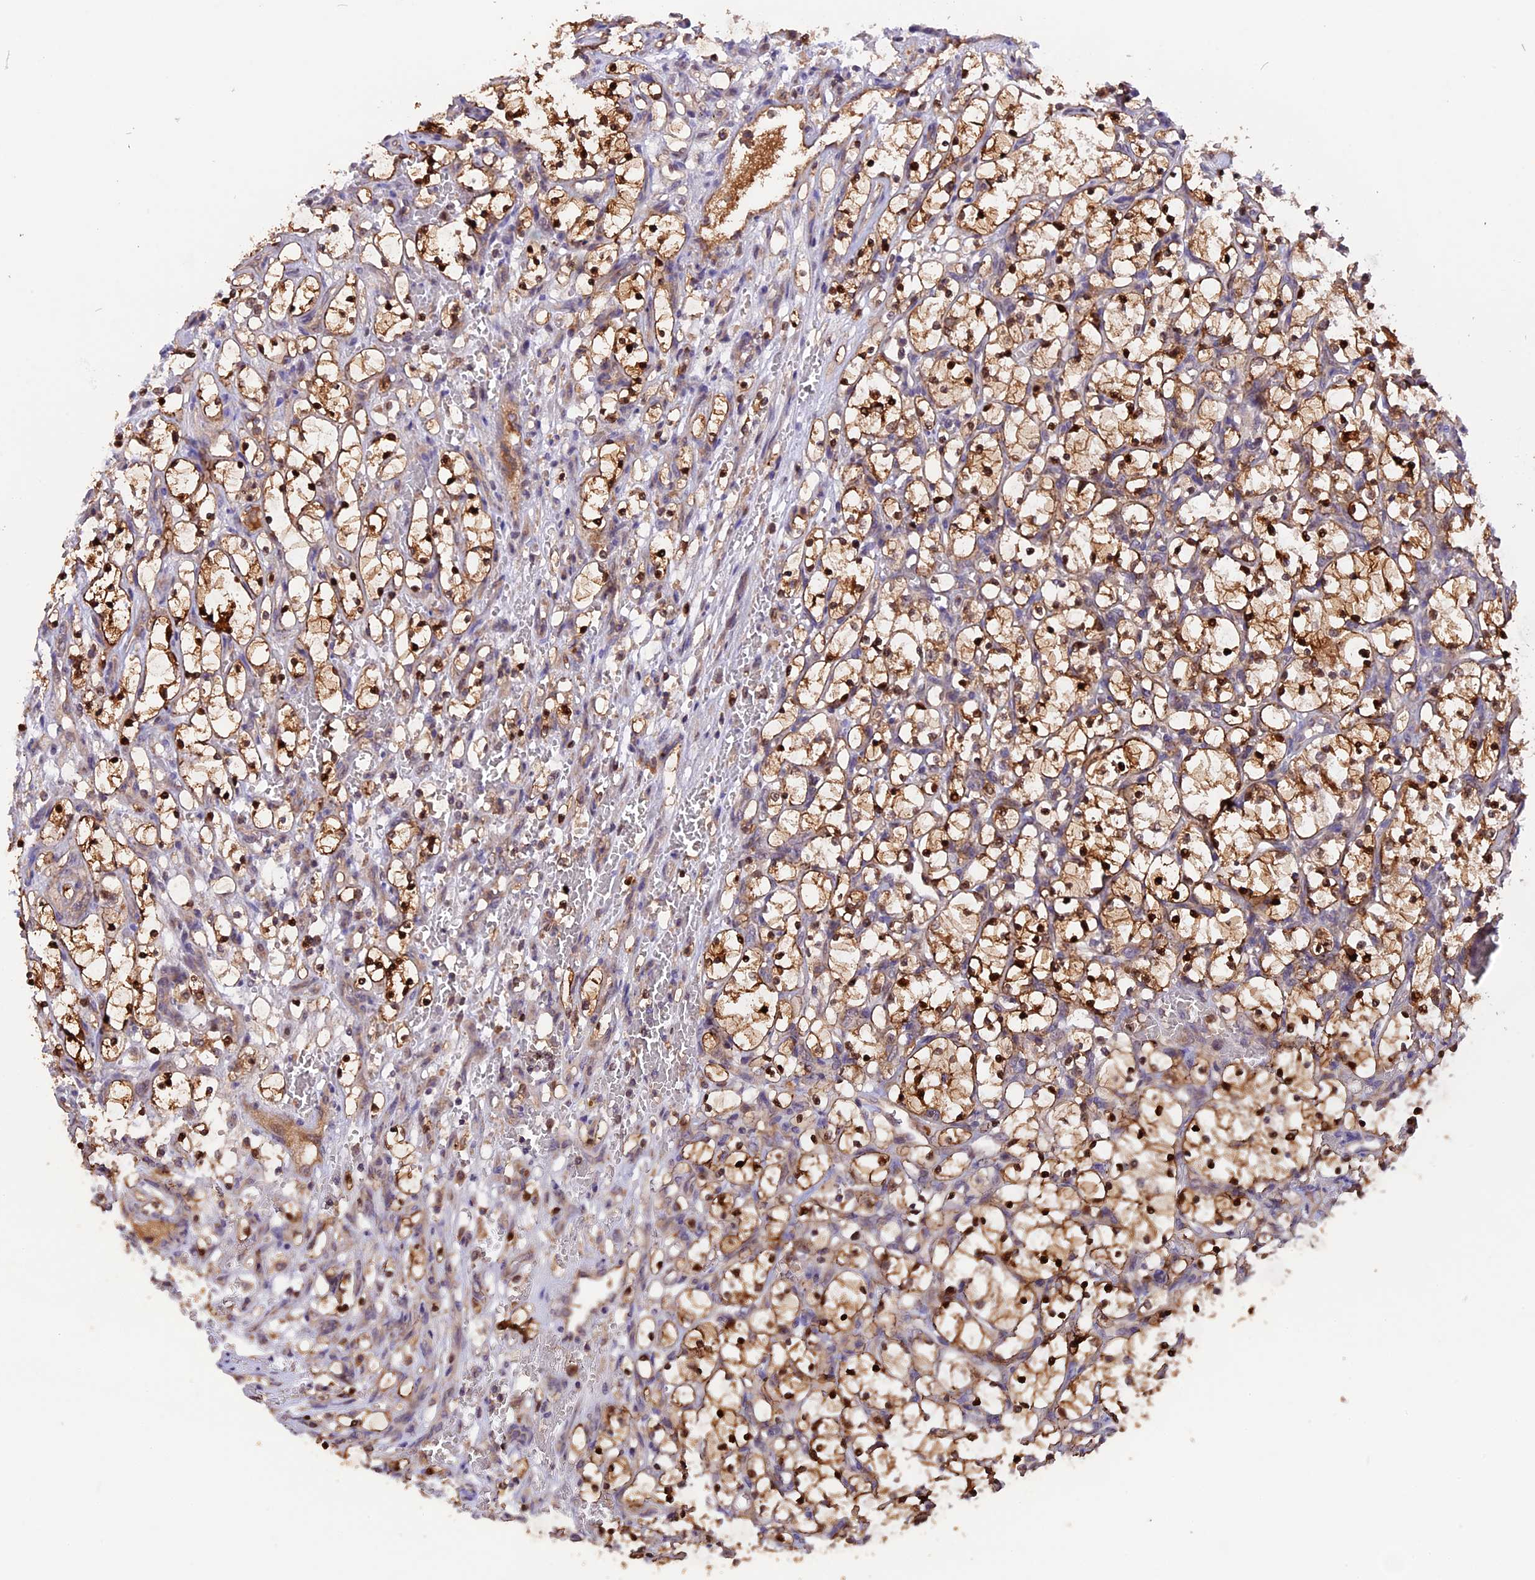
{"staining": {"intensity": "strong", "quantity": ">75%", "location": "cytoplasmic/membranous,nuclear"}, "tissue": "renal cancer", "cell_type": "Tumor cells", "image_type": "cancer", "snomed": [{"axis": "morphology", "description": "Adenocarcinoma, NOS"}, {"axis": "topography", "description": "Kidney"}], "caption": "Protein expression analysis of renal adenocarcinoma exhibits strong cytoplasmic/membranous and nuclear staining in approximately >75% of tumor cells.", "gene": "MARK4", "patient": {"sex": "female", "age": 69}}